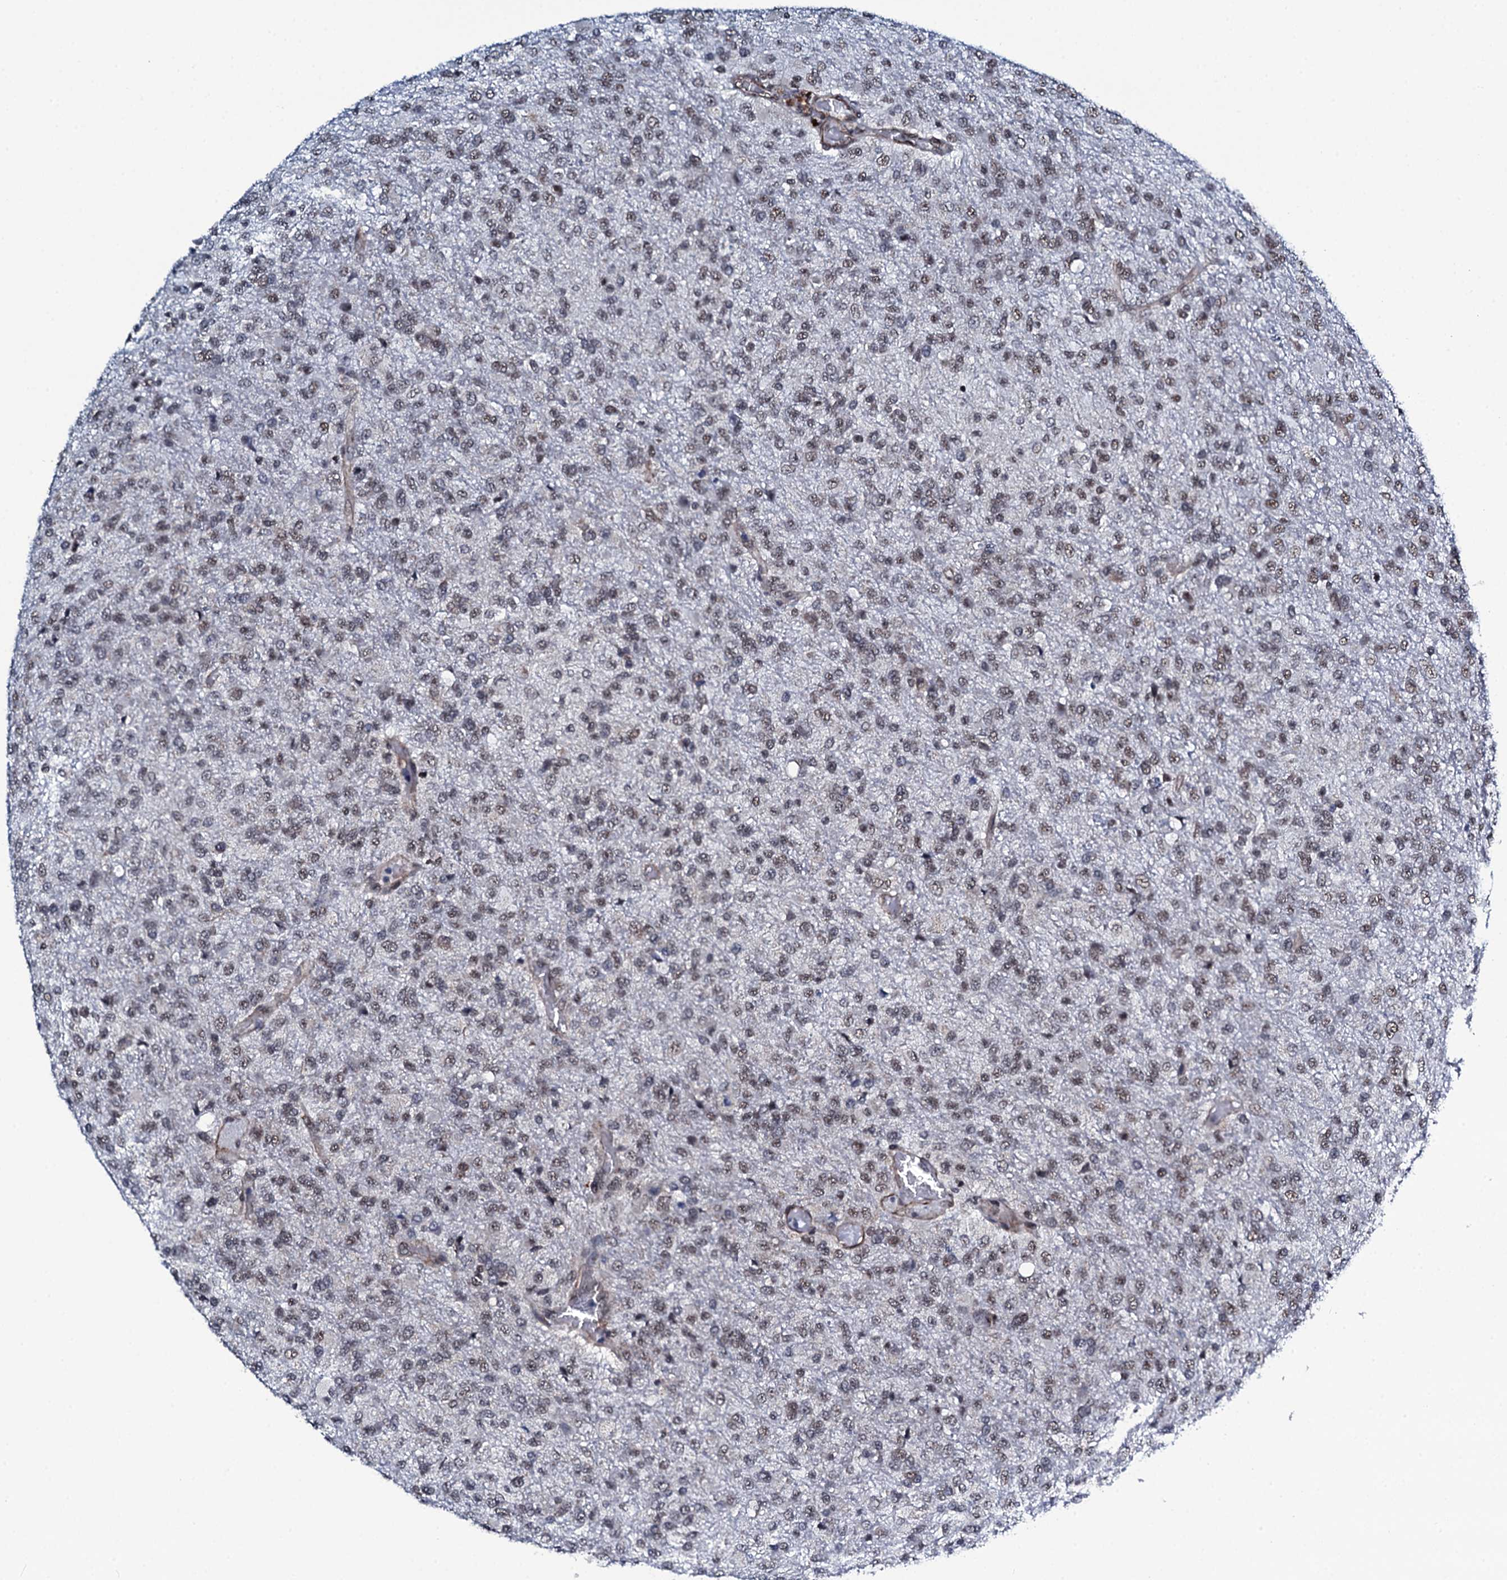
{"staining": {"intensity": "moderate", "quantity": ">75%", "location": "nuclear"}, "tissue": "glioma", "cell_type": "Tumor cells", "image_type": "cancer", "snomed": [{"axis": "morphology", "description": "Glioma, malignant, High grade"}, {"axis": "topography", "description": "Brain"}], "caption": "DAB (3,3'-diaminobenzidine) immunohistochemical staining of glioma displays moderate nuclear protein expression in about >75% of tumor cells. The staining was performed using DAB (3,3'-diaminobenzidine) to visualize the protein expression in brown, while the nuclei were stained in blue with hematoxylin (Magnification: 20x).", "gene": "CWC15", "patient": {"sex": "female", "age": 74}}